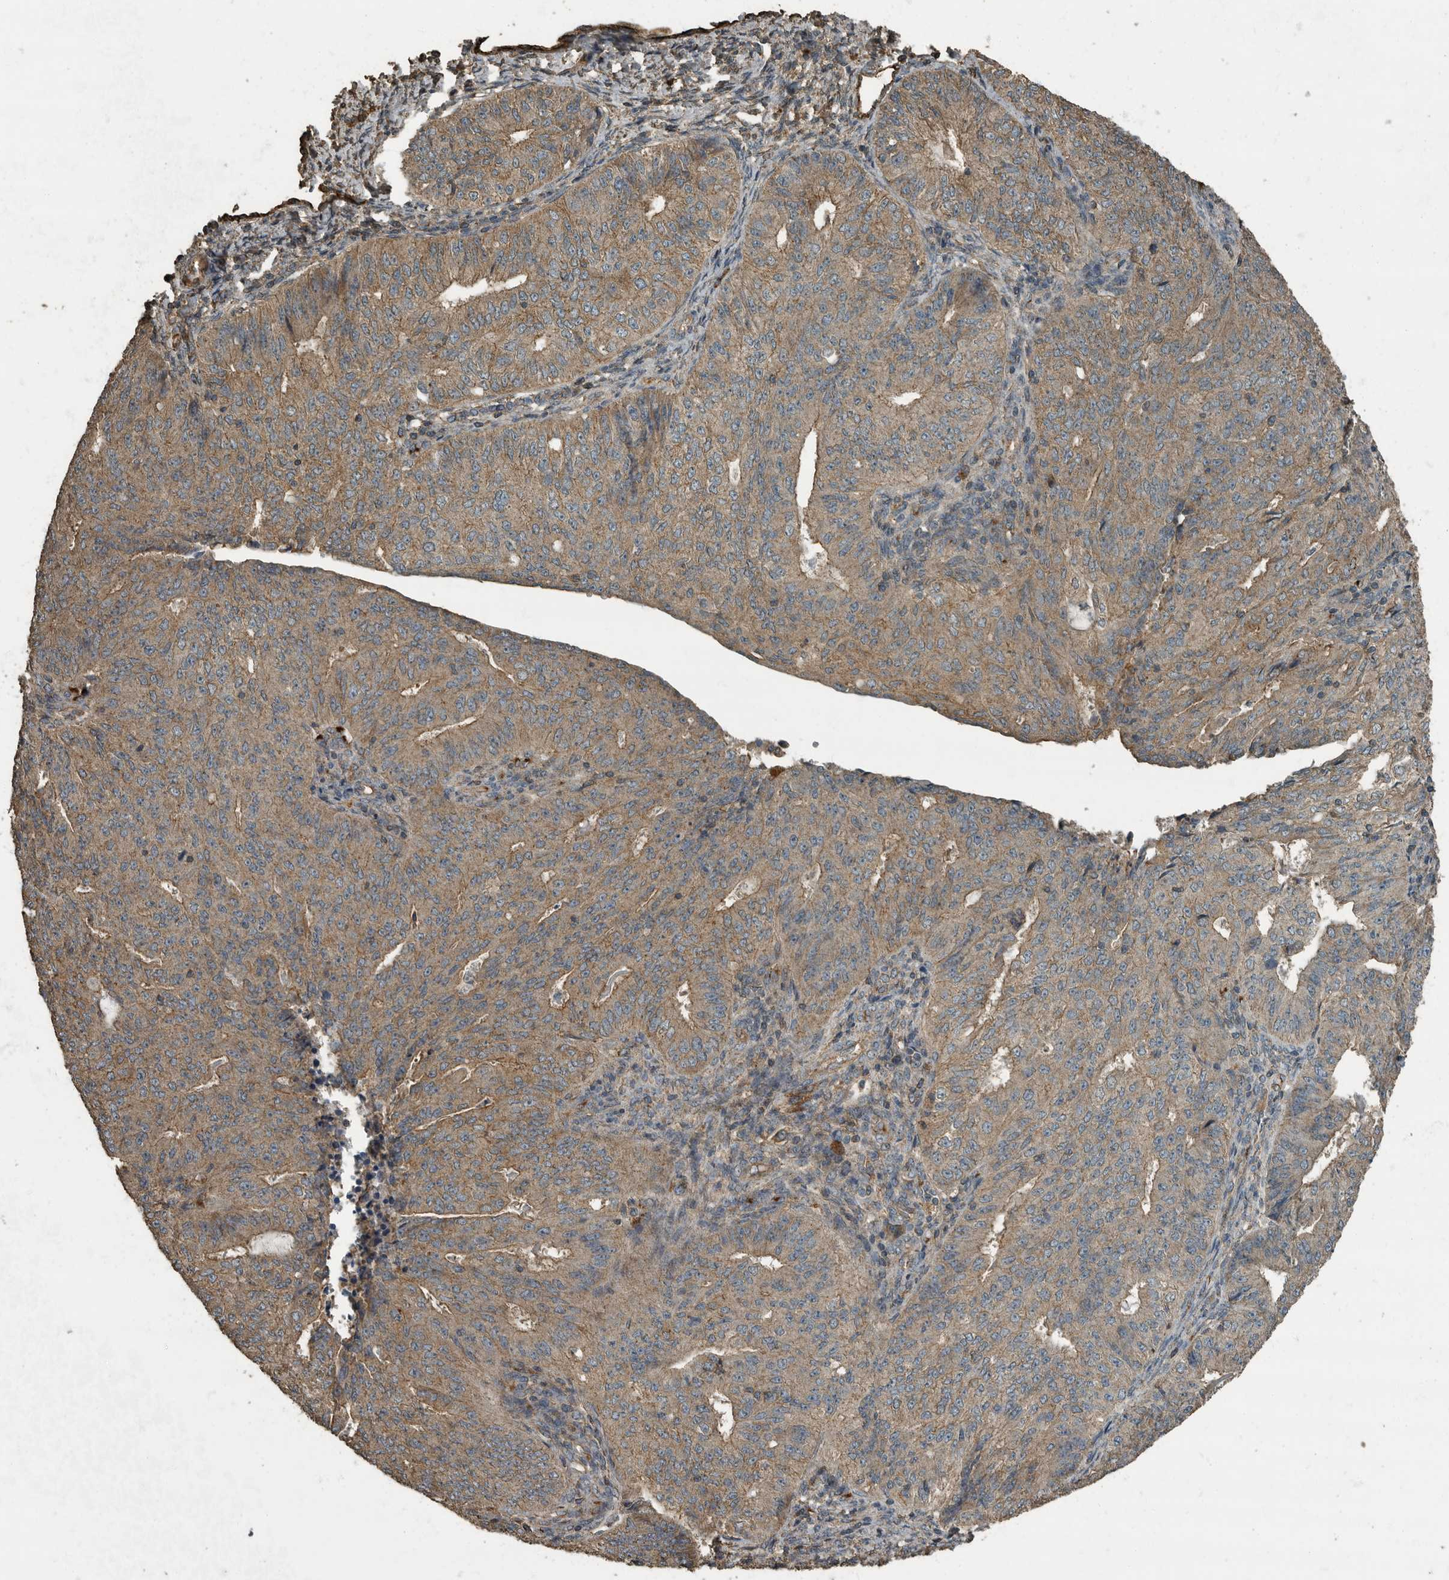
{"staining": {"intensity": "weak", "quantity": ">75%", "location": "cytoplasmic/membranous"}, "tissue": "endometrial cancer", "cell_type": "Tumor cells", "image_type": "cancer", "snomed": [{"axis": "morphology", "description": "Adenocarcinoma, NOS"}, {"axis": "topography", "description": "Endometrium"}], "caption": "Immunohistochemistry (IHC) histopathology image of neoplastic tissue: human adenocarcinoma (endometrial) stained using immunohistochemistry displays low levels of weak protein expression localized specifically in the cytoplasmic/membranous of tumor cells, appearing as a cytoplasmic/membranous brown color.", "gene": "IL15RA", "patient": {"sex": "female", "age": 32}}